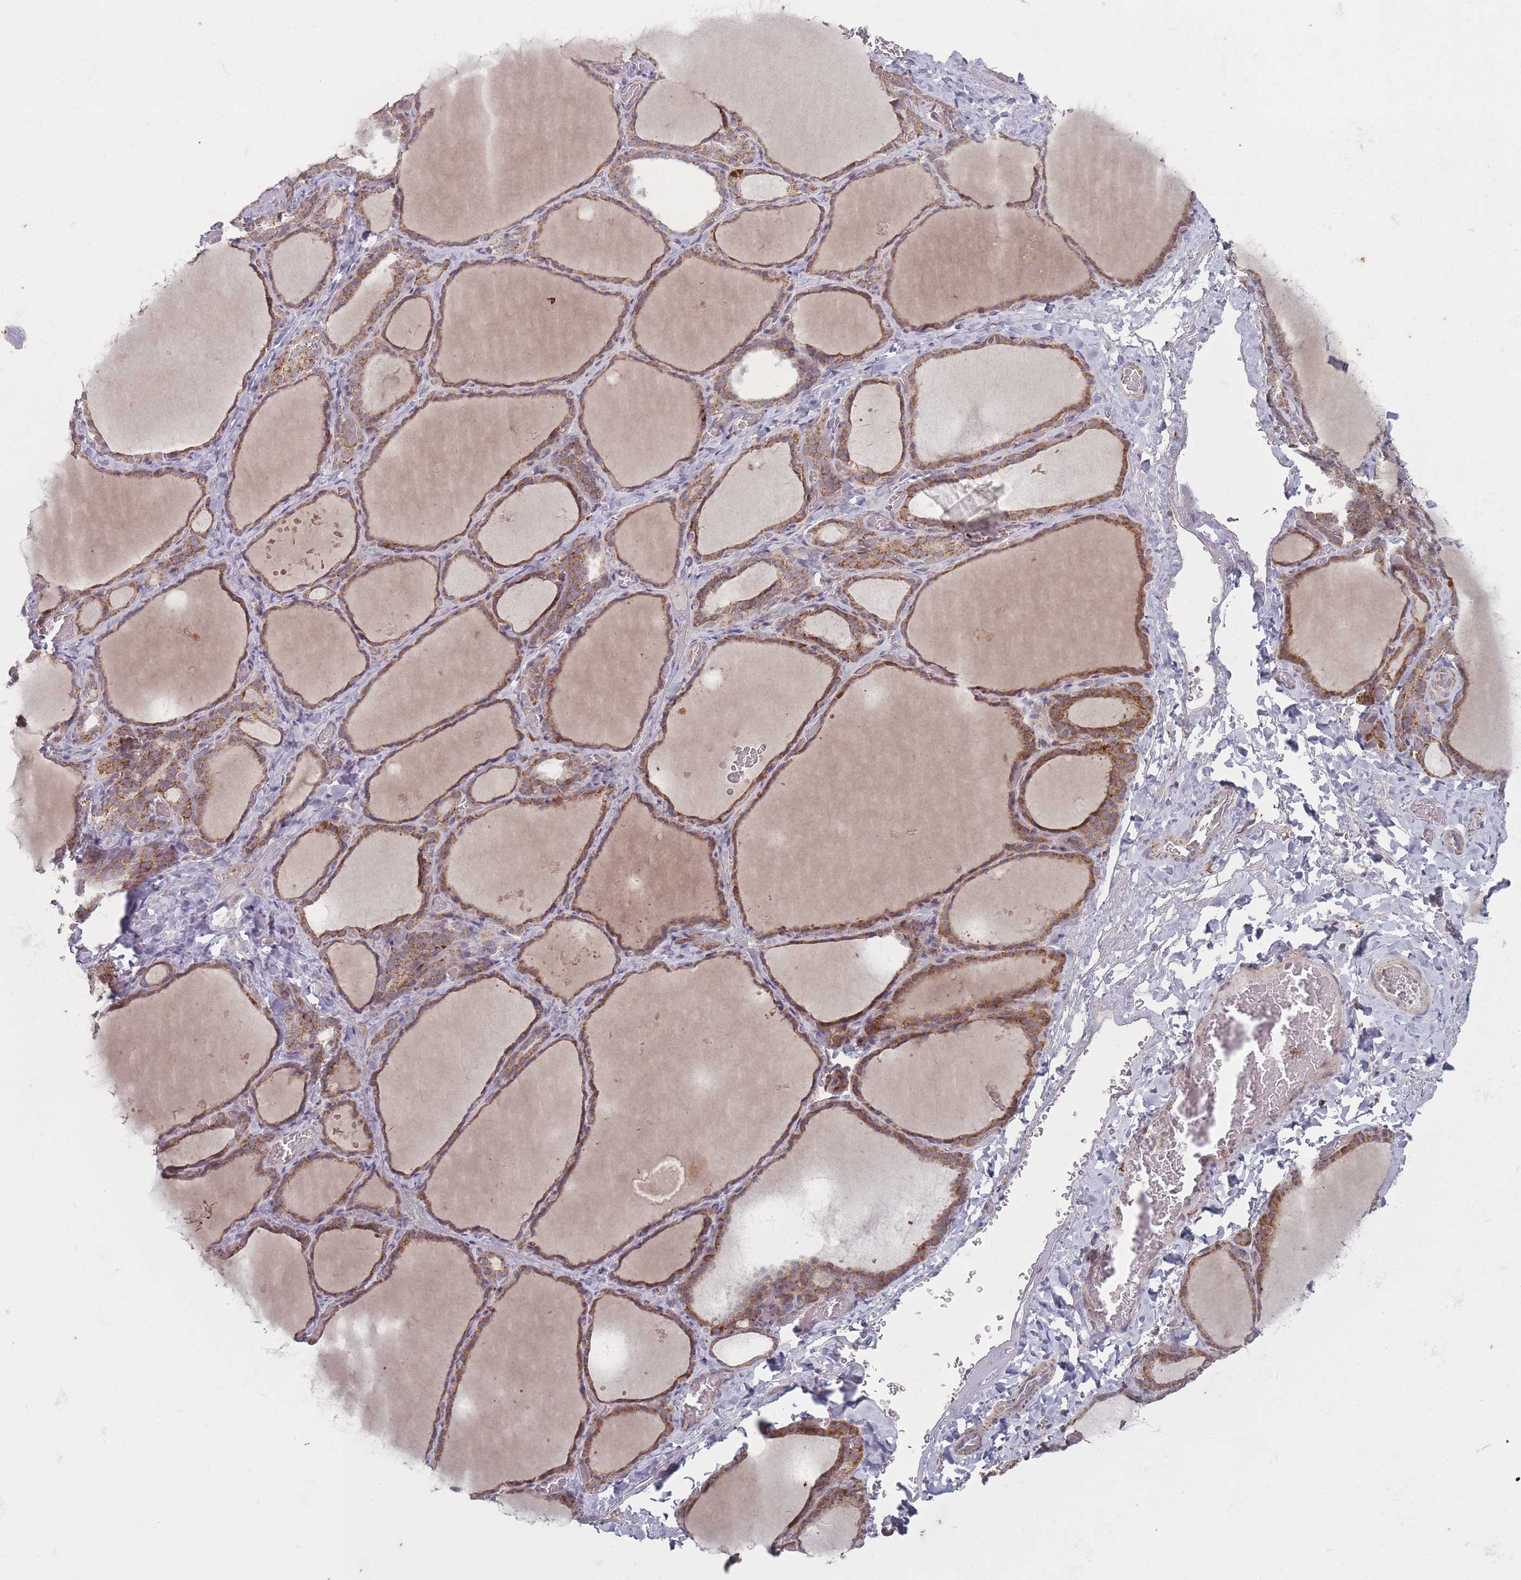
{"staining": {"intensity": "moderate", "quantity": ">75%", "location": "cytoplasmic/membranous"}, "tissue": "thyroid gland", "cell_type": "Glandular cells", "image_type": "normal", "snomed": [{"axis": "morphology", "description": "Normal tissue, NOS"}, {"axis": "topography", "description": "Thyroid gland"}], "caption": "Immunohistochemistry histopathology image of benign thyroid gland: thyroid gland stained using immunohistochemistry displays medium levels of moderate protein expression localized specifically in the cytoplasmic/membranous of glandular cells, appearing as a cytoplasmic/membranous brown color.", "gene": "OR10Q1", "patient": {"sex": "female", "age": 39}}